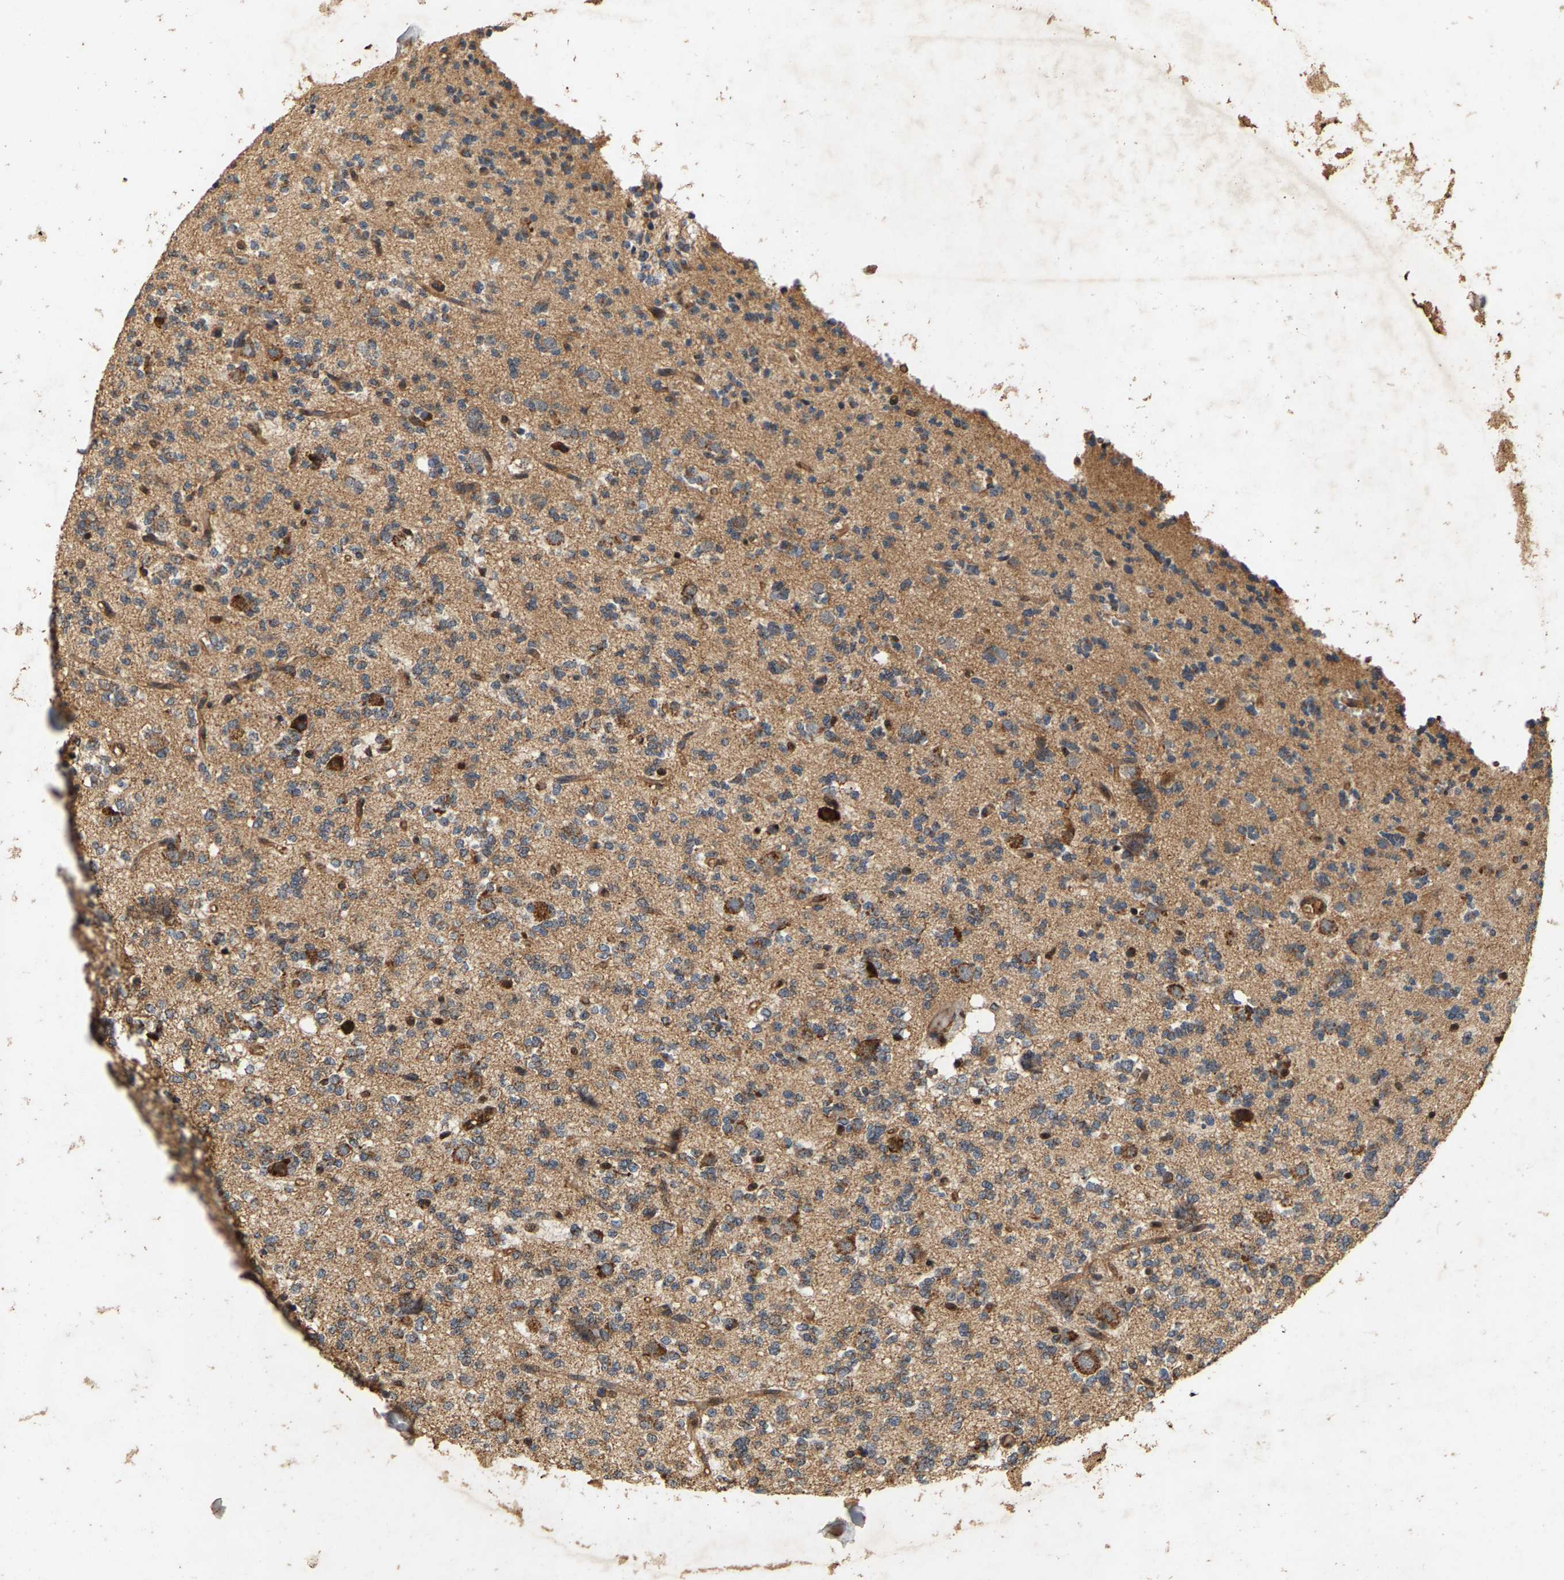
{"staining": {"intensity": "weak", "quantity": ">75%", "location": "cytoplasmic/membranous"}, "tissue": "glioma", "cell_type": "Tumor cells", "image_type": "cancer", "snomed": [{"axis": "morphology", "description": "Glioma, malignant, Low grade"}, {"axis": "topography", "description": "Brain"}], "caption": "Glioma stained with a protein marker shows weak staining in tumor cells.", "gene": "CIDEC", "patient": {"sex": "male", "age": 38}}